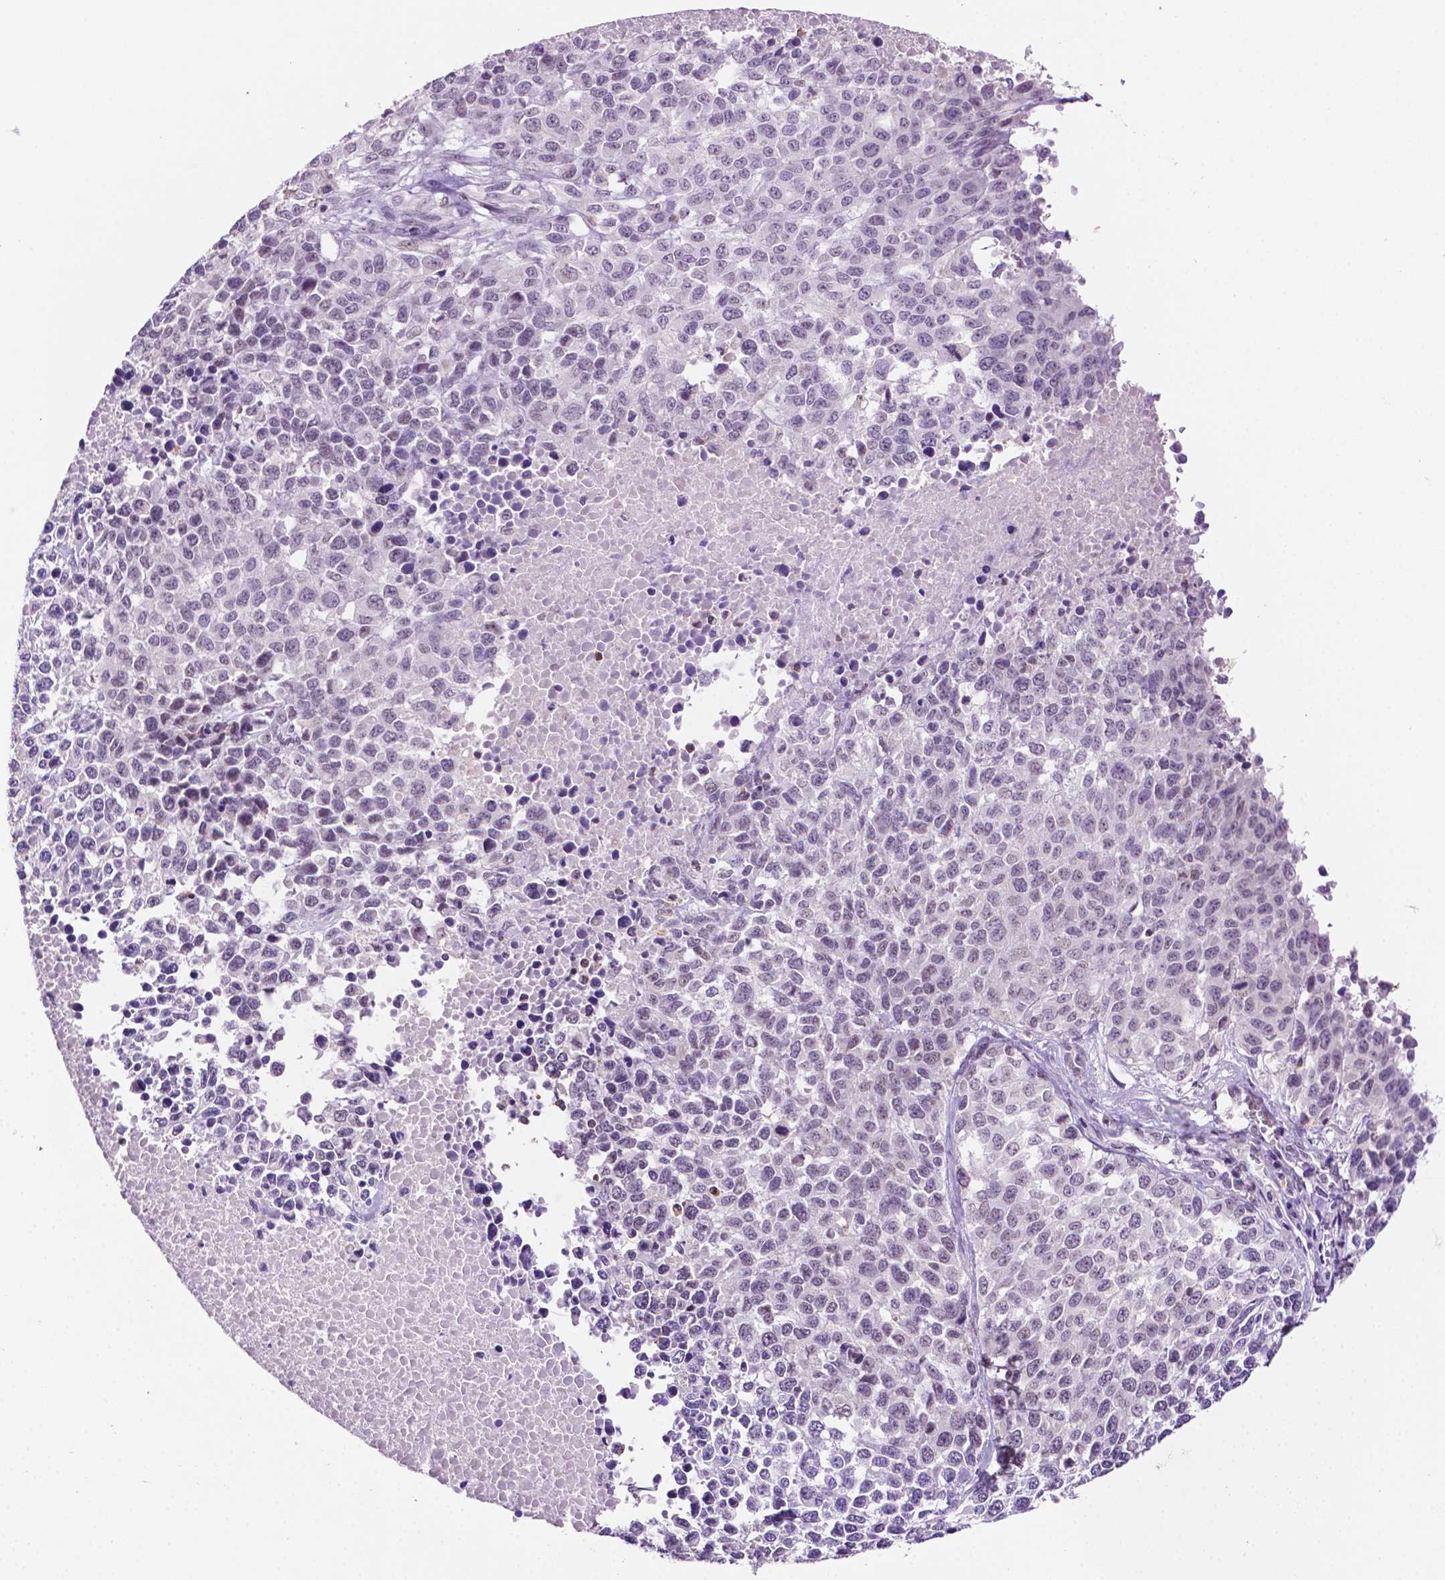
{"staining": {"intensity": "negative", "quantity": "none", "location": "none"}, "tissue": "melanoma", "cell_type": "Tumor cells", "image_type": "cancer", "snomed": [{"axis": "morphology", "description": "Malignant melanoma, Metastatic site"}, {"axis": "topography", "description": "Skin"}], "caption": "Melanoma stained for a protein using immunohistochemistry (IHC) displays no staining tumor cells.", "gene": "PTPN6", "patient": {"sex": "male", "age": 84}}